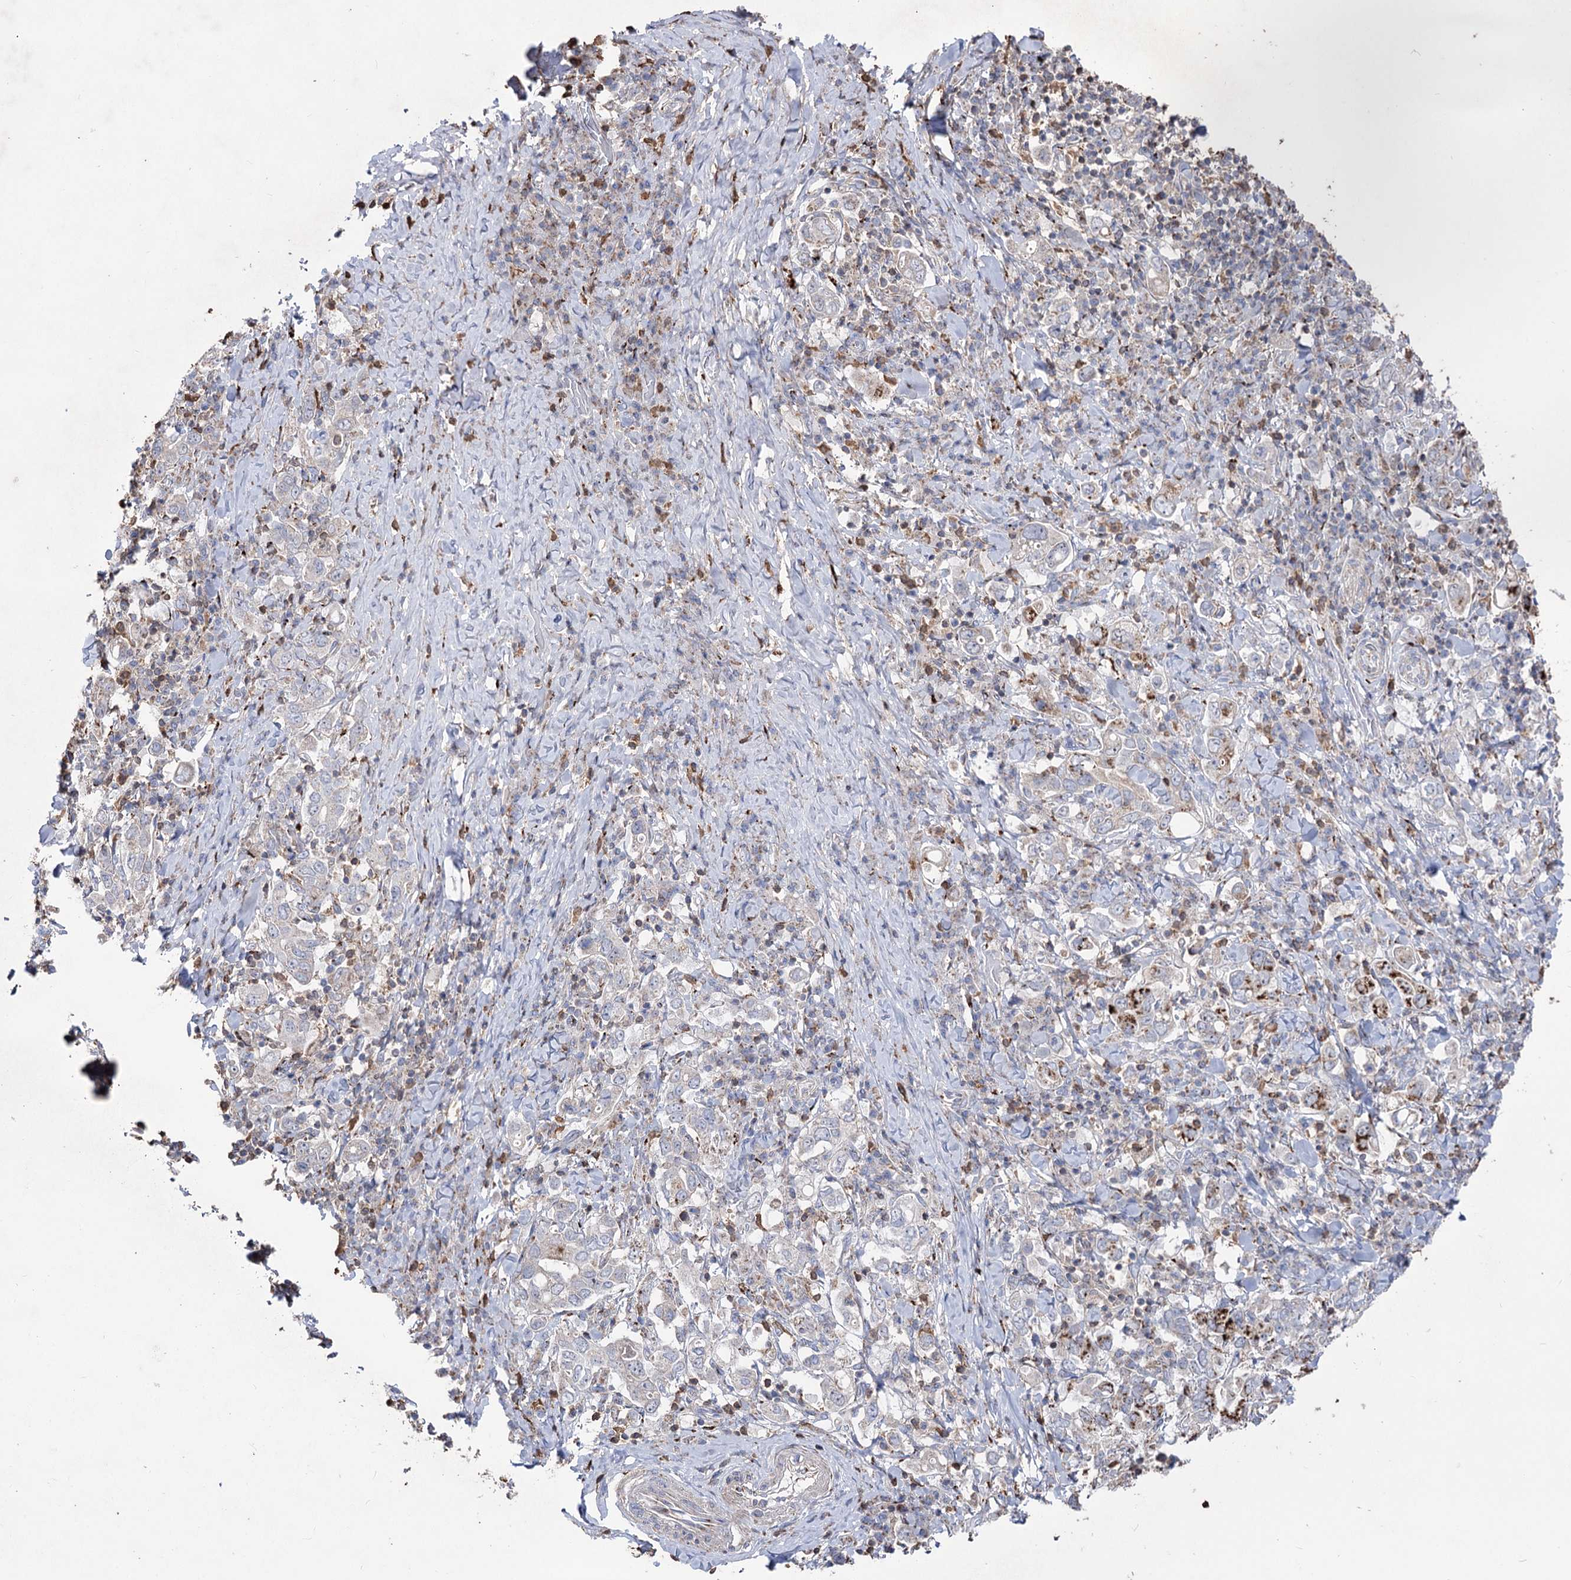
{"staining": {"intensity": "negative", "quantity": "none", "location": "none"}, "tissue": "stomach cancer", "cell_type": "Tumor cells", "image_type": "cancer", "snomed": [{"axis": "morphology", "description": "Adenocarcinoma, NOS"}, {"axis": "topography", "description": "Stomach, upper"}], "caption": "Stomach adenocarcinoma was stained to show a protein in brown. There is no significant staining in tumor cells.", "gene": "ARHGAP20", "patient": {"sex": "male", "age": 62}}